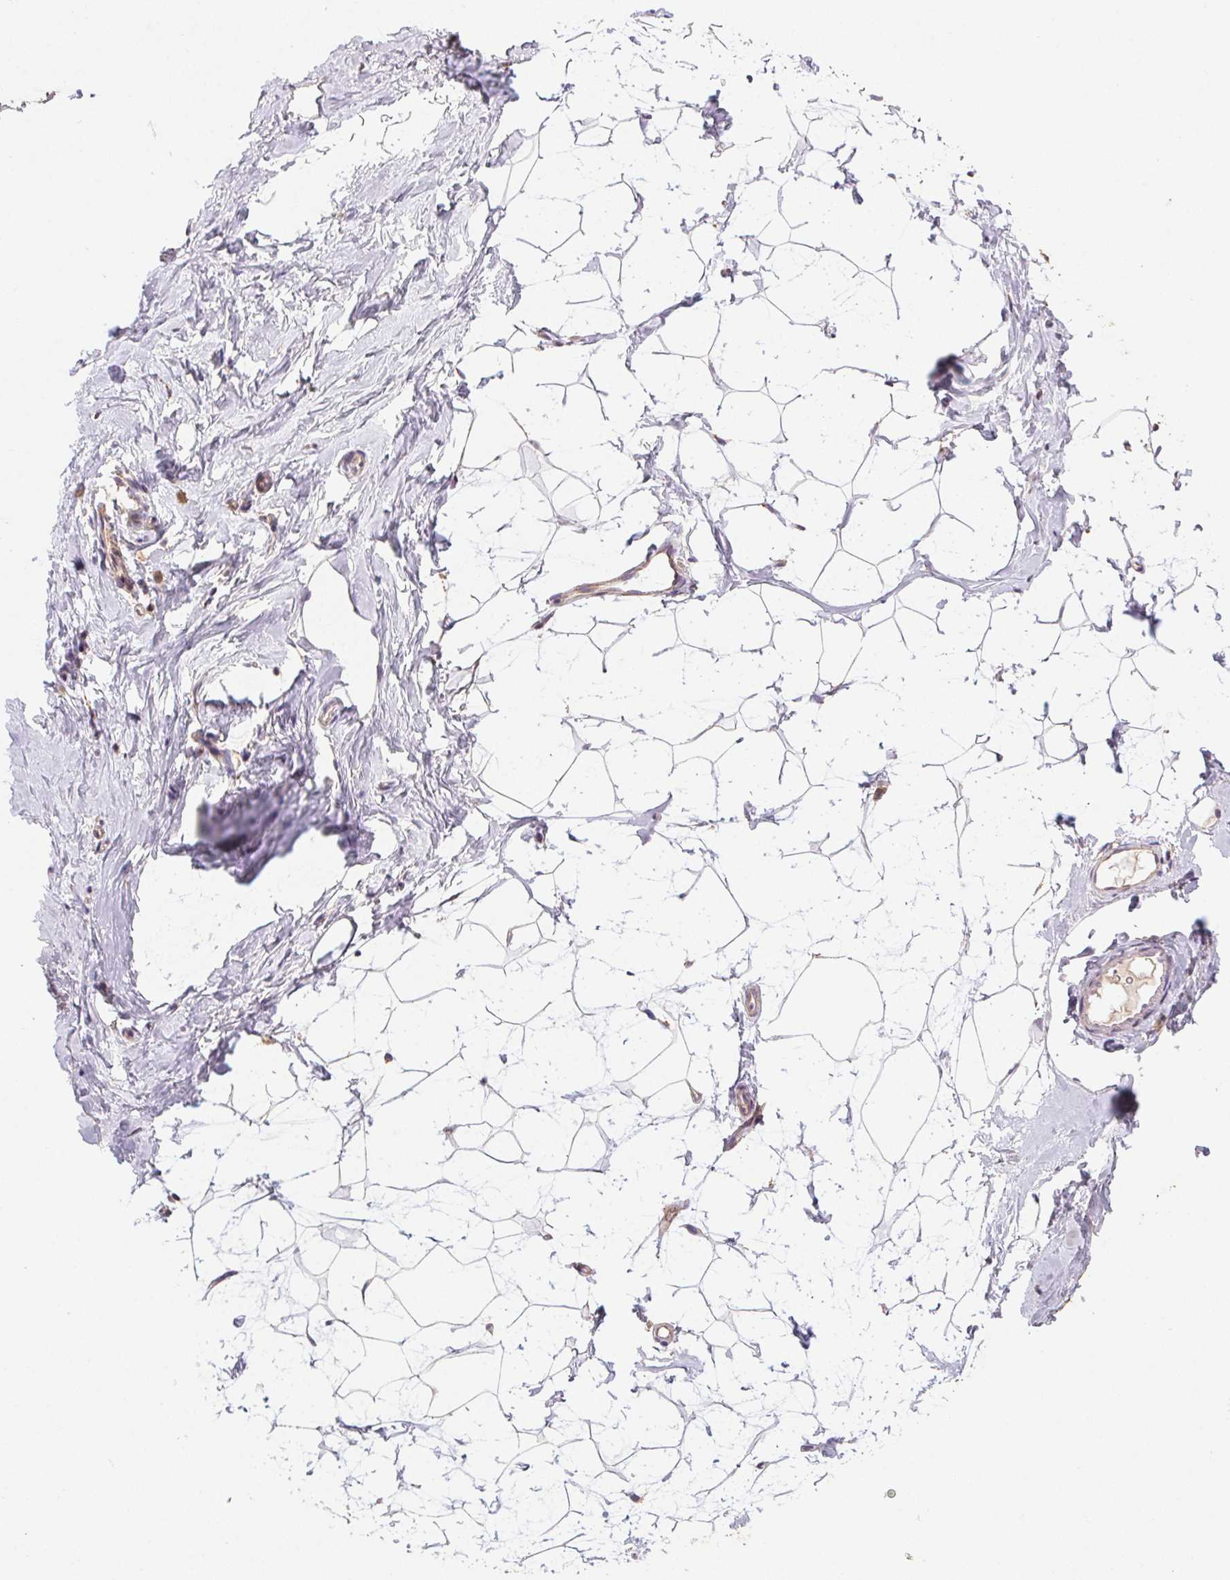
{"staining": {"intensity": "negative", "quantity": "none", "location": "none"}, "tissue": "breast", "cell_type": "Adipocytes", "image_type": "normal", "snomed": [{"axis": "morphology", "description": "Normal tissue, NOS"}, {"axis": "topography", "description": "Breast"}], "caption": "Immunohistochemistry (IHC) image of unremarkable breast stained for a protein (brown), which exhibits no expression in adipocytes.", "gene": "FNBP1L", "patient": {"sex": "female", "age": 32}}